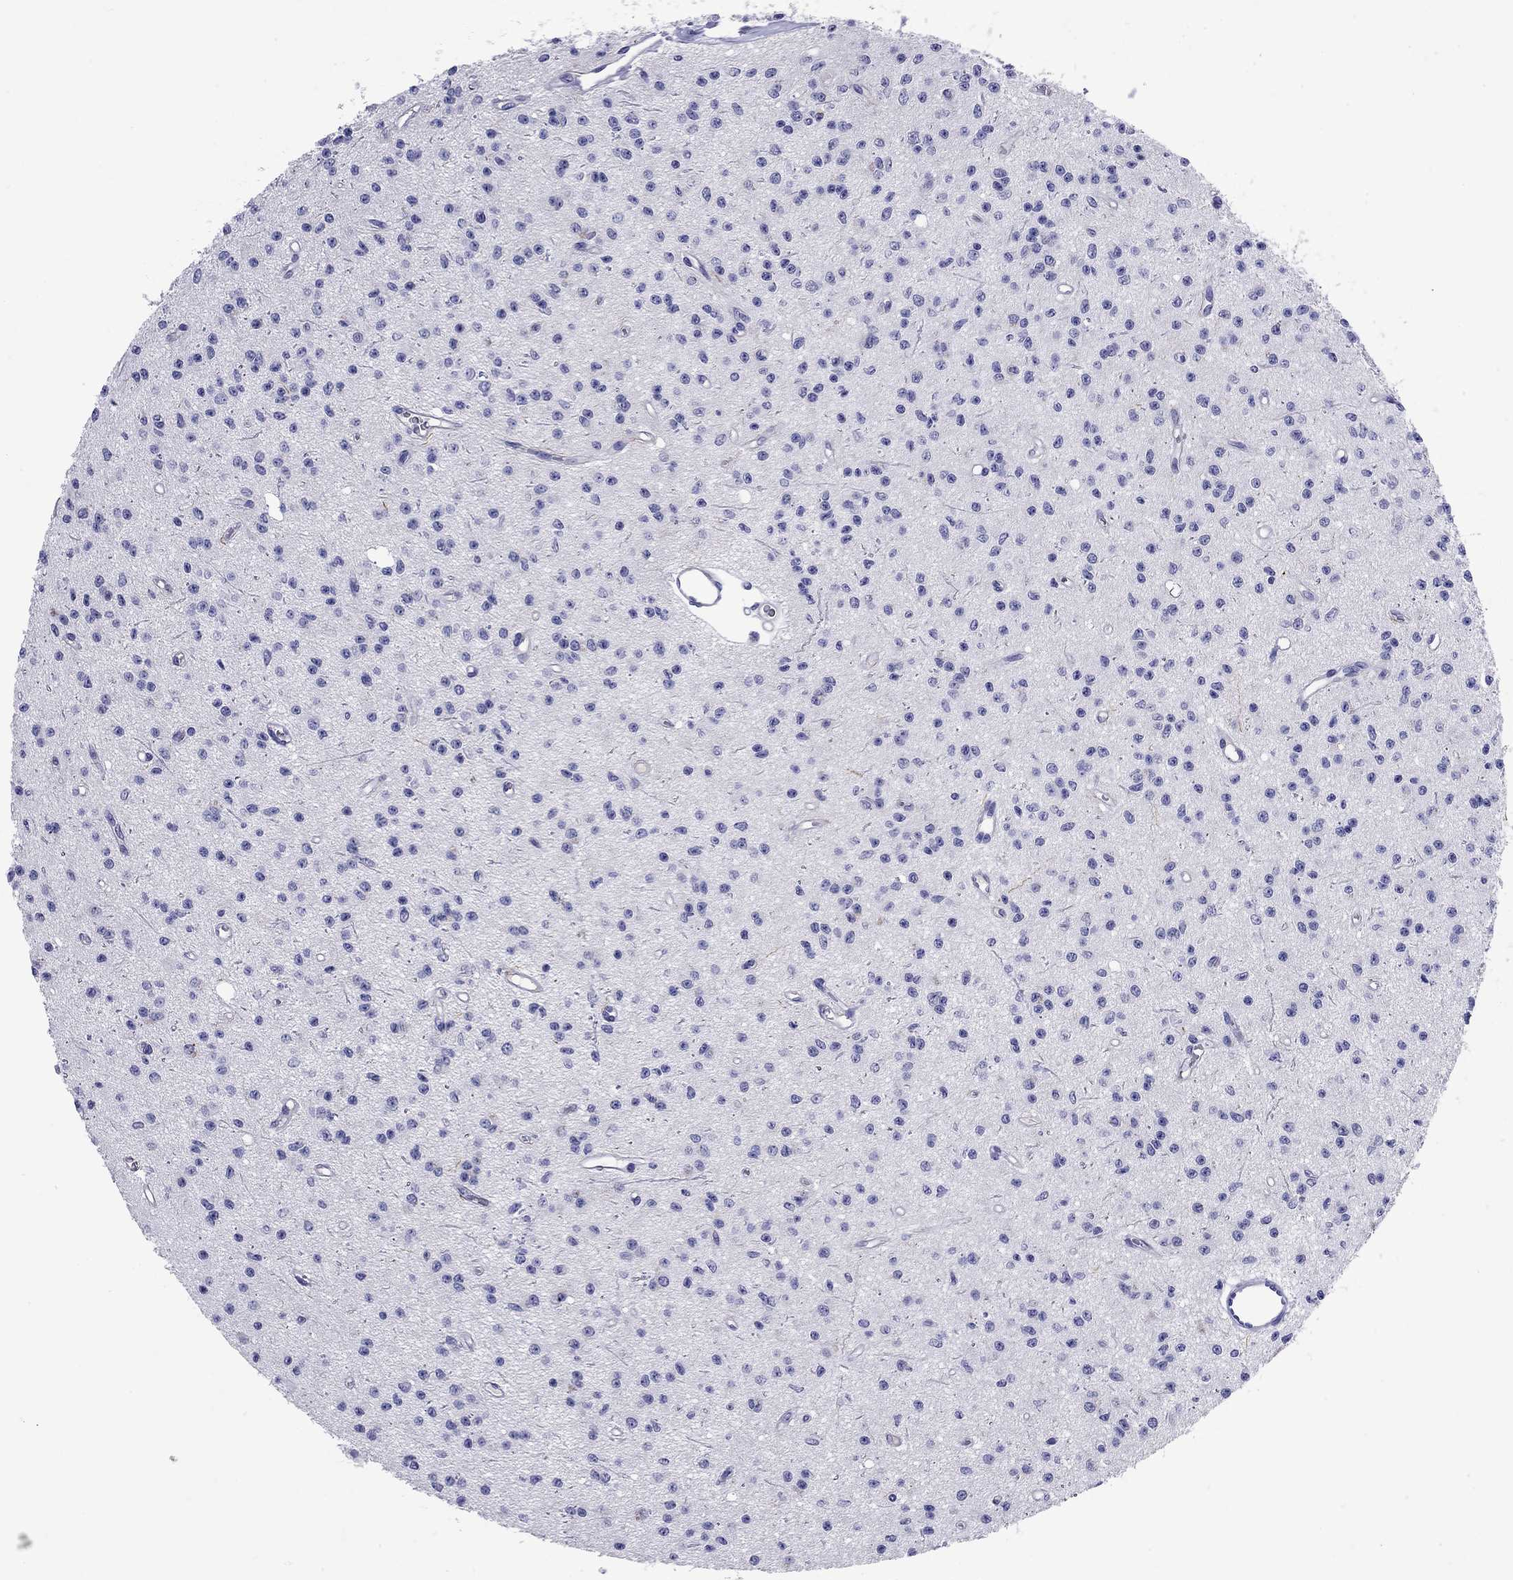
{"staining": {"intensity": "negative", "quantity": "none", "location": "none"}, "tissue": "glioma", "cell_type": "Tumor cells", "image_type": "cancer", "snomed": [{"axis": "morphology", "description": "Glioma, malignant, Low grade"}, {"axis": "topography", "description": "Brain"}], "caption": "DAB immunohistochemical staining of malignant glioma (low-grade) reveals no significant positivity in tumor cells.", "gene": "CMYA5", "patient": {"sex": "female", "age": 45}}